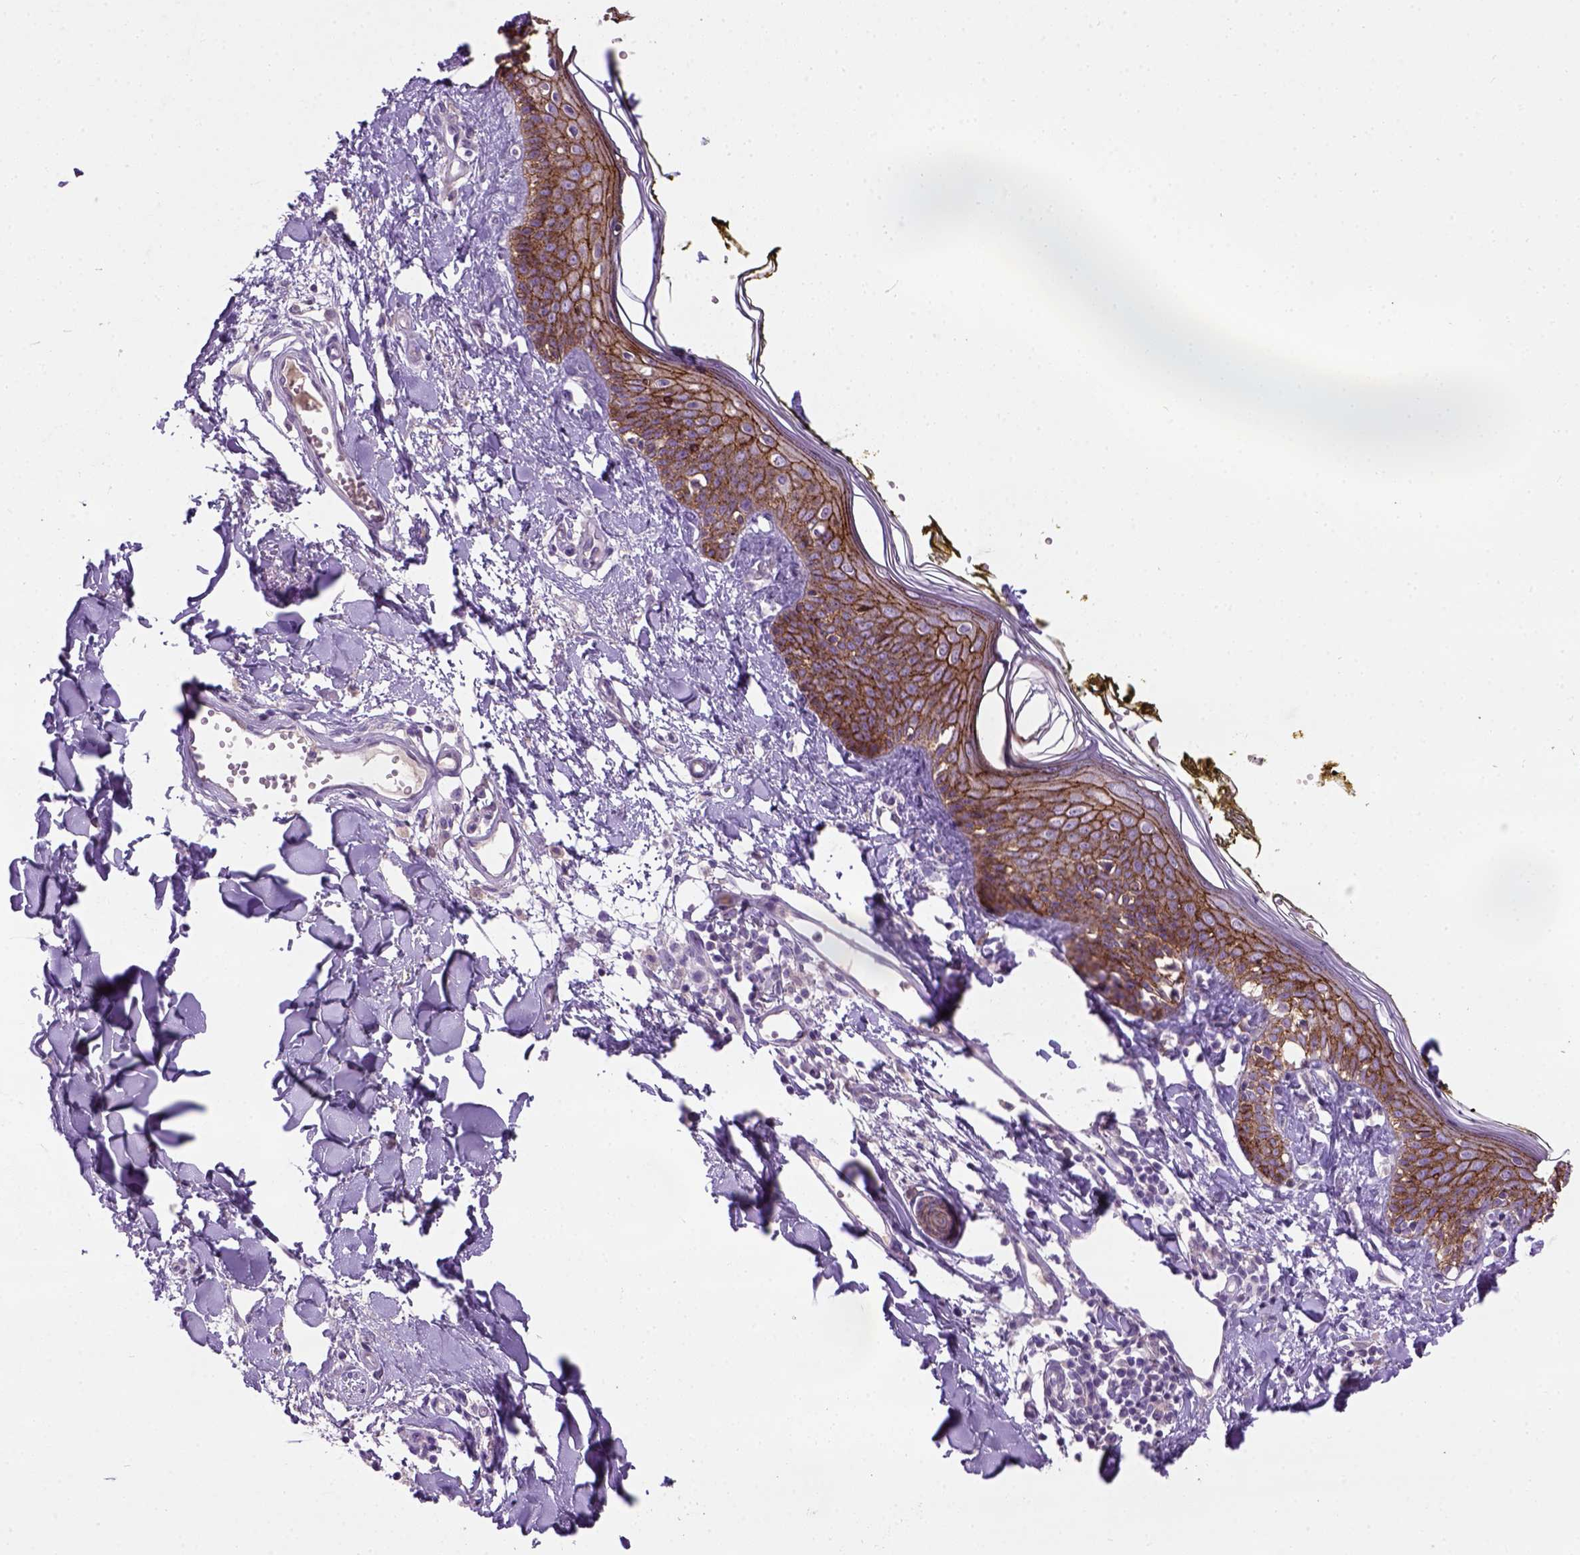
{"staining": {"intensity": "negative", "quantity": "none", "location": "none"}, "tissue": "skin", "cell_type": "Fibroblasts", "image_type": "normal", "snomed": [{"axis": "morphology", "description": "Normal tissue, NOS"}, {"axis": "topography", "description": "Skin"}], "caption": "Immunohistochemical staining of normal human skin displays no significant expression in fibroblasts. (DAB (3,3'-diaminobenzidine) immunohistochemistry, high magnification).", "gene": "CDH1", "patient": {"sex": "male", "age": 76}}